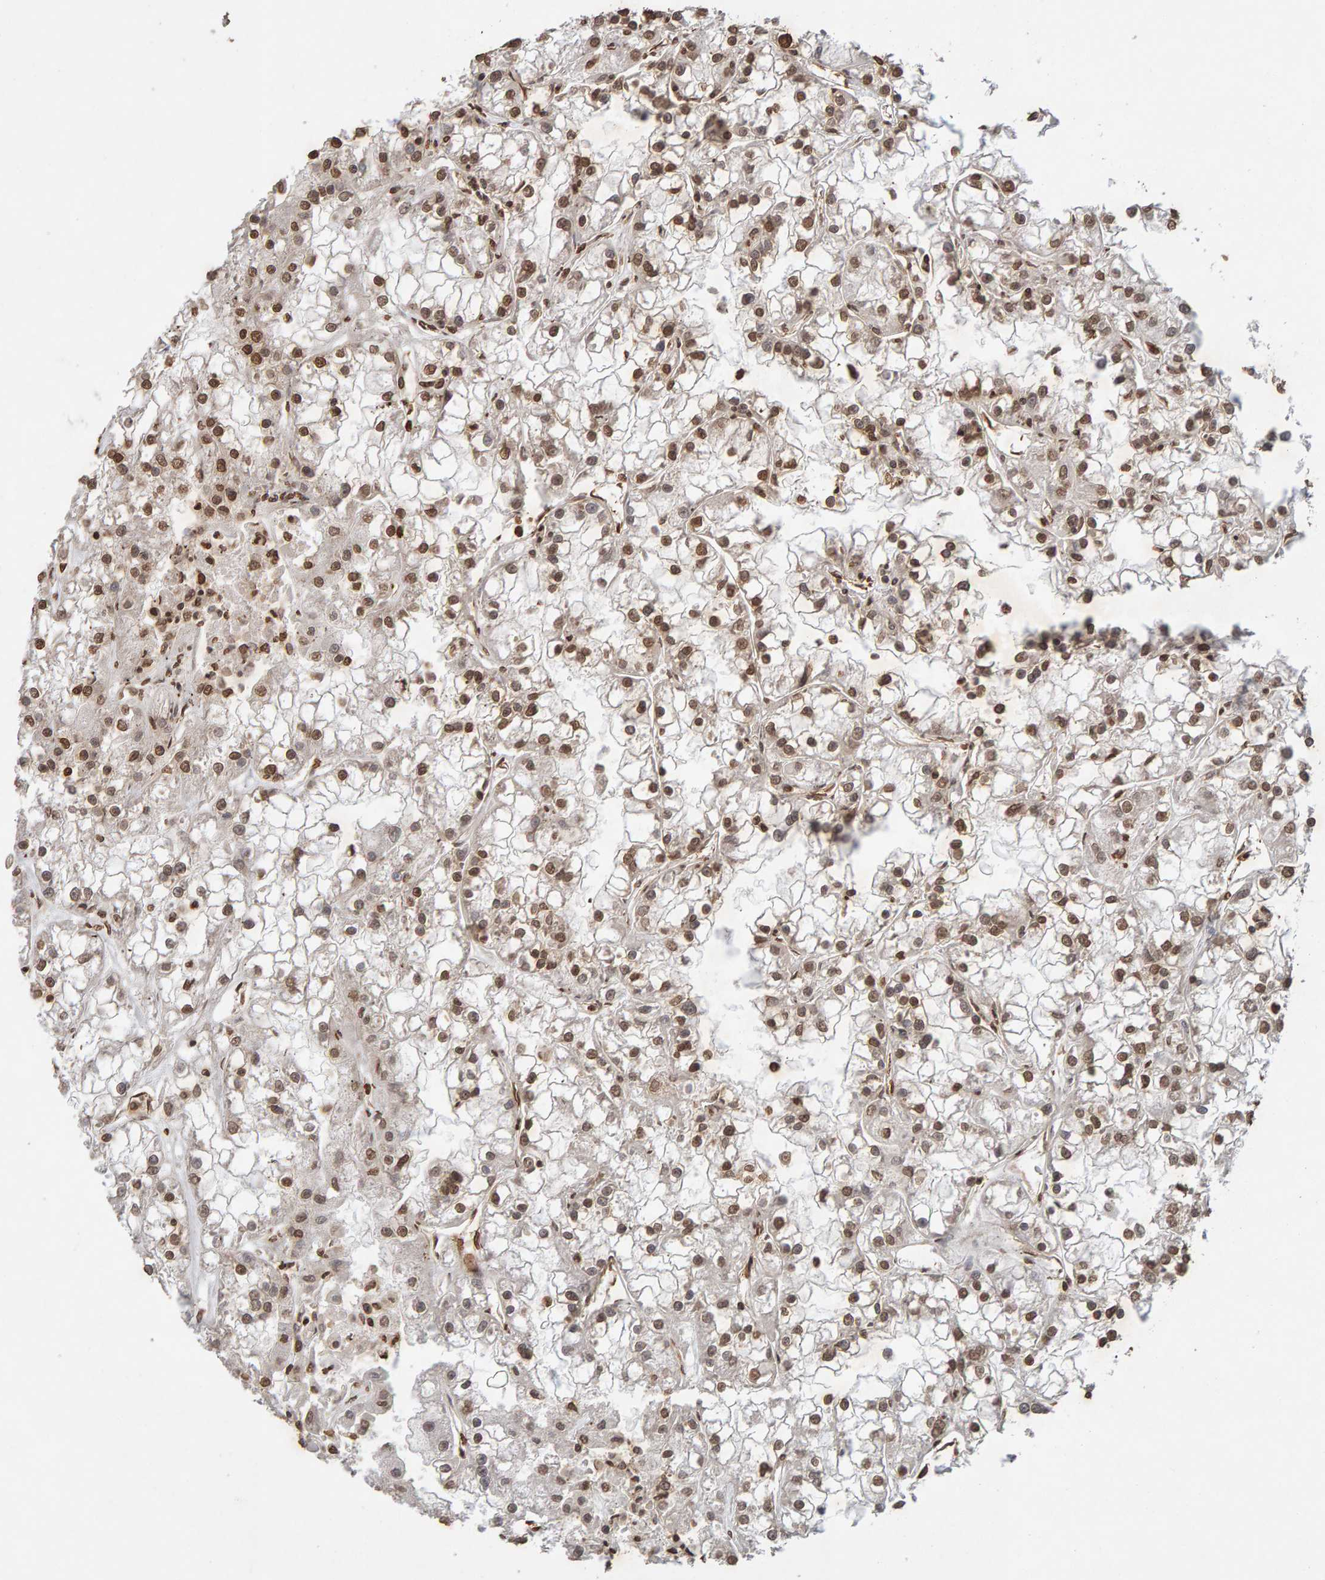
{"staining": {"intensity": "moderate", "quantity": ">75%", "location": "nuclear"}, "tissue": "renal cancer", "cell_type": "Tumor cells", "image_type": "cancer", "snomed": [{"axis": "morphology", "description": "Adenocarcinoma, NOS"}, {"axis": "topography", "description": "Kidney"}], "caption": "Renal cancer (adenocarcinoma) stained with a brown dye demonstrates moderate nuclear positive expression in about >75% of tumor cells.", "gene": "DNAJB5", "patient": {"sex": "female", "age": 52}}